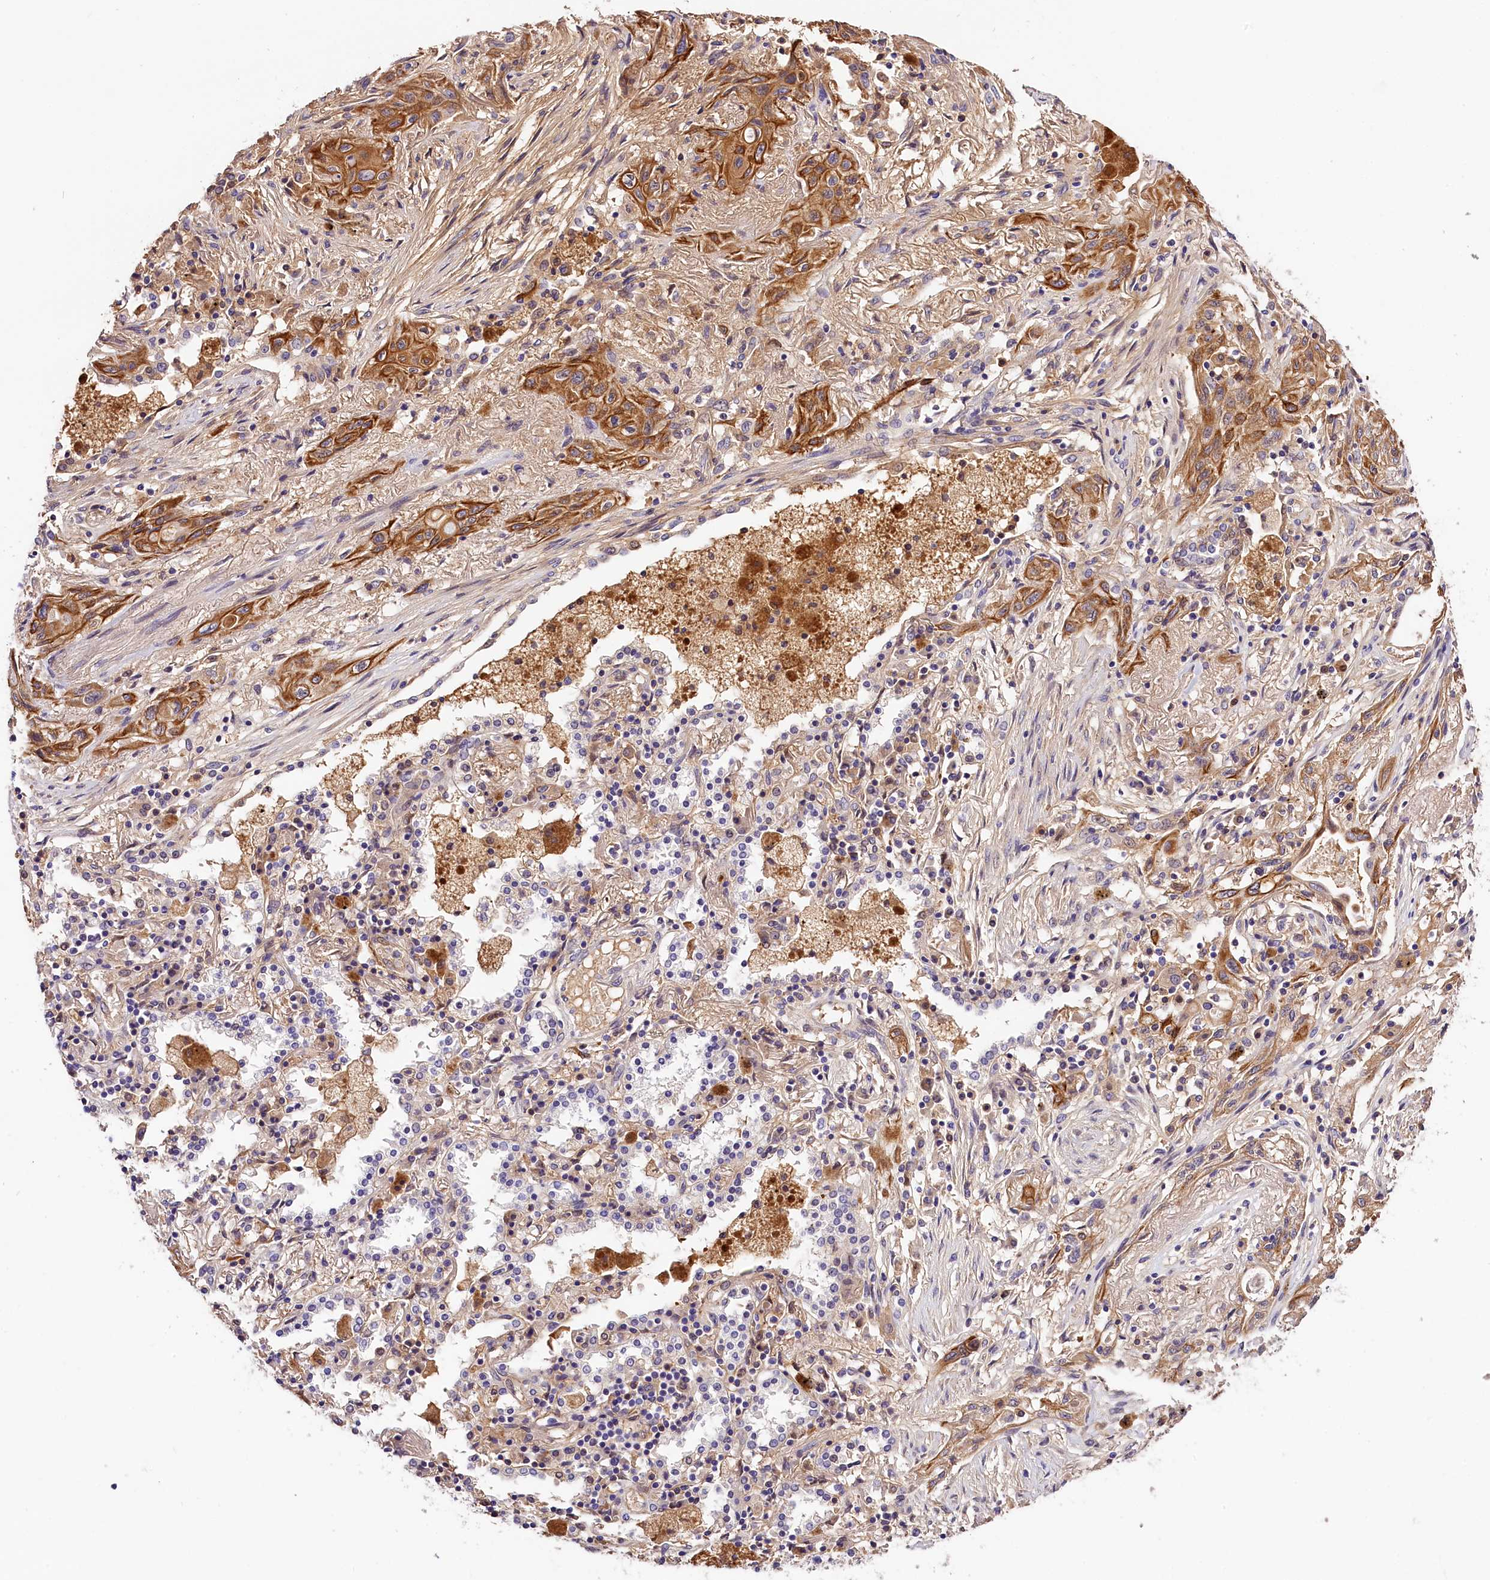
{"staining": {"intensity": "strong", "quantity": ">75%", "location": "cytoplasmic/membranous"}, "tissue": "lung cancer", "cell_type": "Tumor cells", "image_type": "cancer", "snomed": [{"axis": "morphology", "description": "Squamous cell carcinoma, NOS"}, {"axis": "topography", "description": "Lung"}], "caption": "Brown immunohistochemical staining in squamous cell carcinoma (lung) exhibits strong cytoplasmic/membranous staining in approximately >75% of tumor cells.", "gene": "ARMC6", "patient": {"sex": "female", "age": 47}}